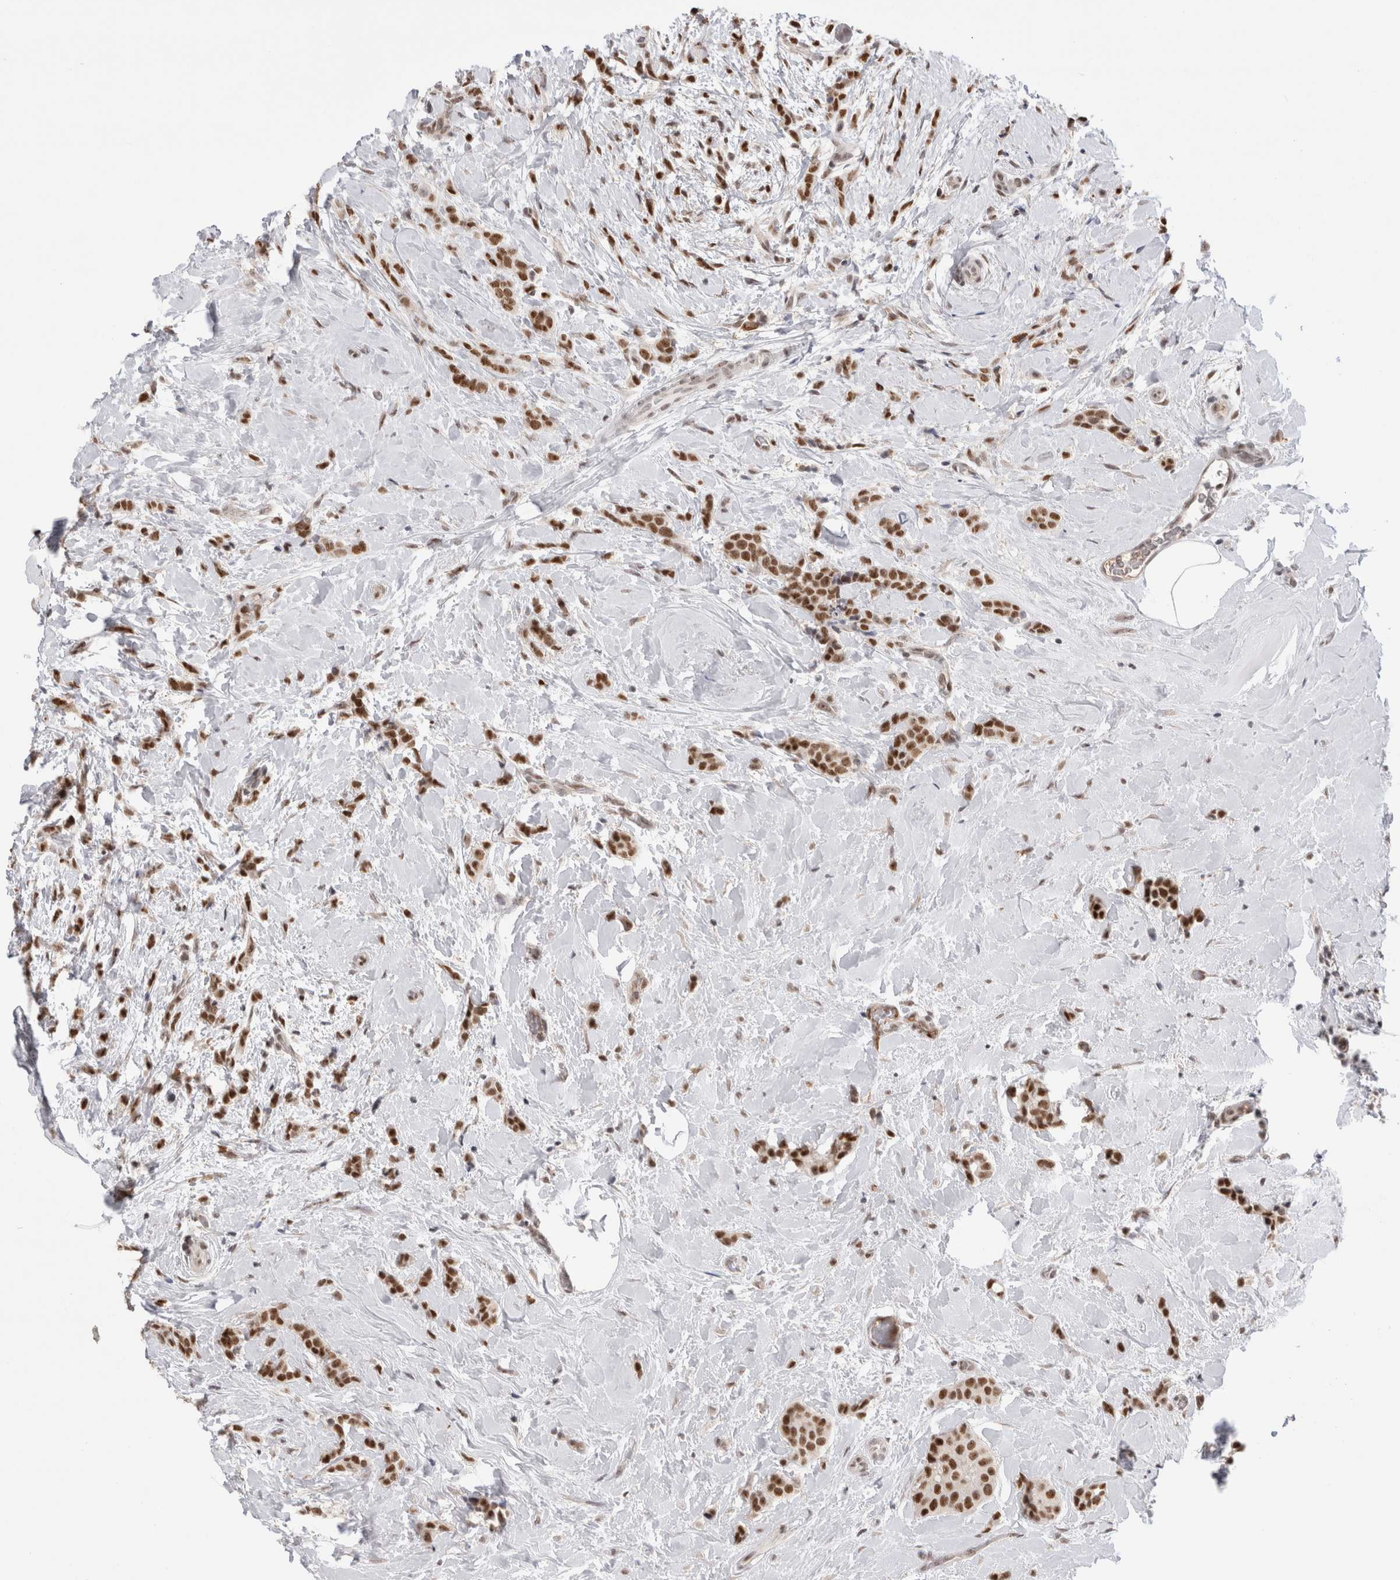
{"staining": {"intensity": "strong", "quantity": "25%-75%", "location": "nuclear"}, "tissue": "breast cancer", "cell_type": "Tumor cells", "image_type": "cancer", "snomed": [{"axis": "morphology", "description": "Lobular carcinoma, in situ"}, {"axis": "morphology", "description": "Lobular carcinoma"}, {"axis": "topography", "description": "Breast"}], "caption": "Immunohistochemical staining of human breast lobular carcinoma exhibits high levels of strong nuclear protein staining in about 25%-75% of tumor cells.", "gene": "ZNF24", "patient": {"sex": "female", "age": 41}}